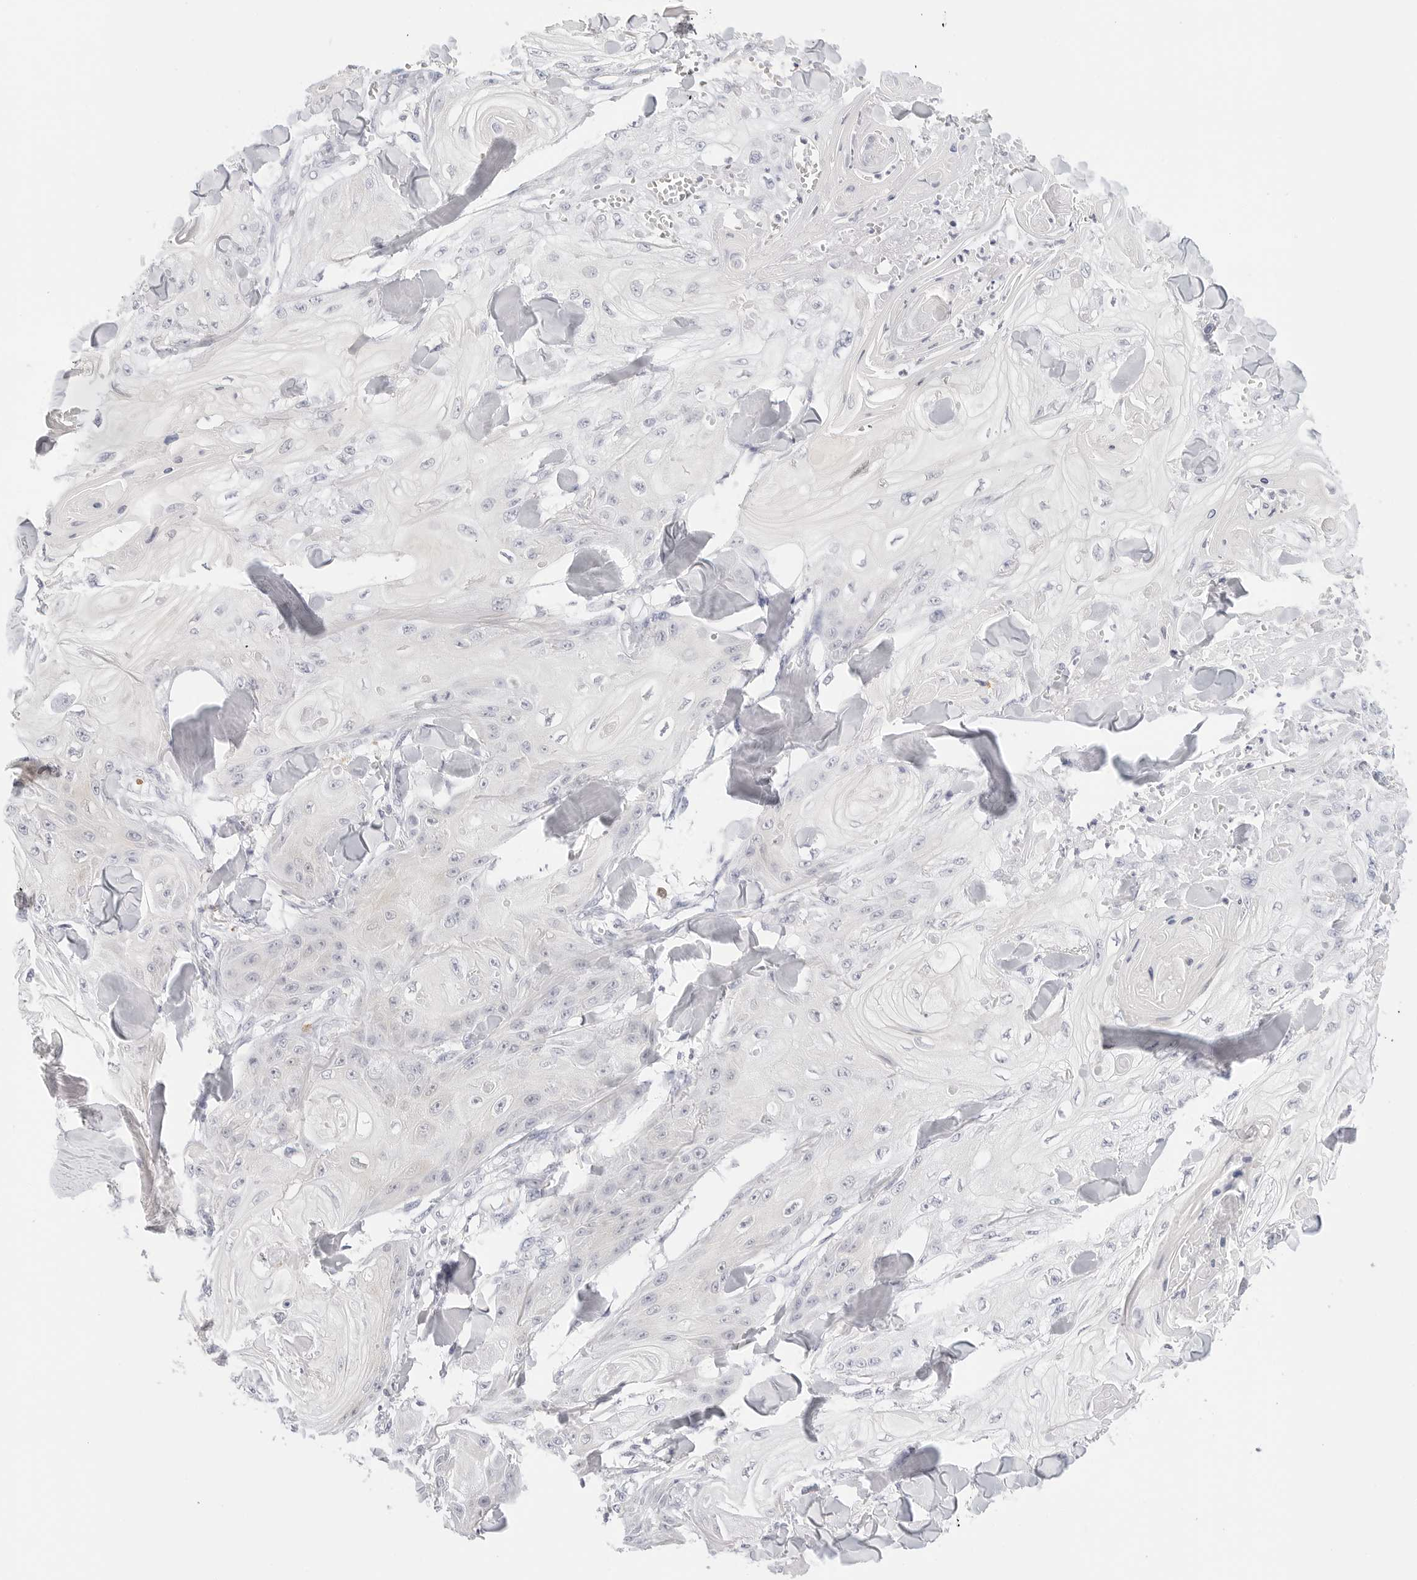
{"staining": {"intensity": "negative", "quantity": "none", "location": "none"}, "tissue": "skin cancer", "cell_type": "Tumor cells", "image_type": "cancer", "snomed": [{"axis": "morphology", "description": "Squamous cell carcinoma, NOS"}, {"axis": "topography", "description": "Skin"}], "caption": "Skin cancer (squamous cell carcinoma) stained for a protein using immunohistochemistry (IHC) reveals no positivity tumor cells.", "gene": "SLC9A3R1", "patient": {"sex": "male", "age": 74}}